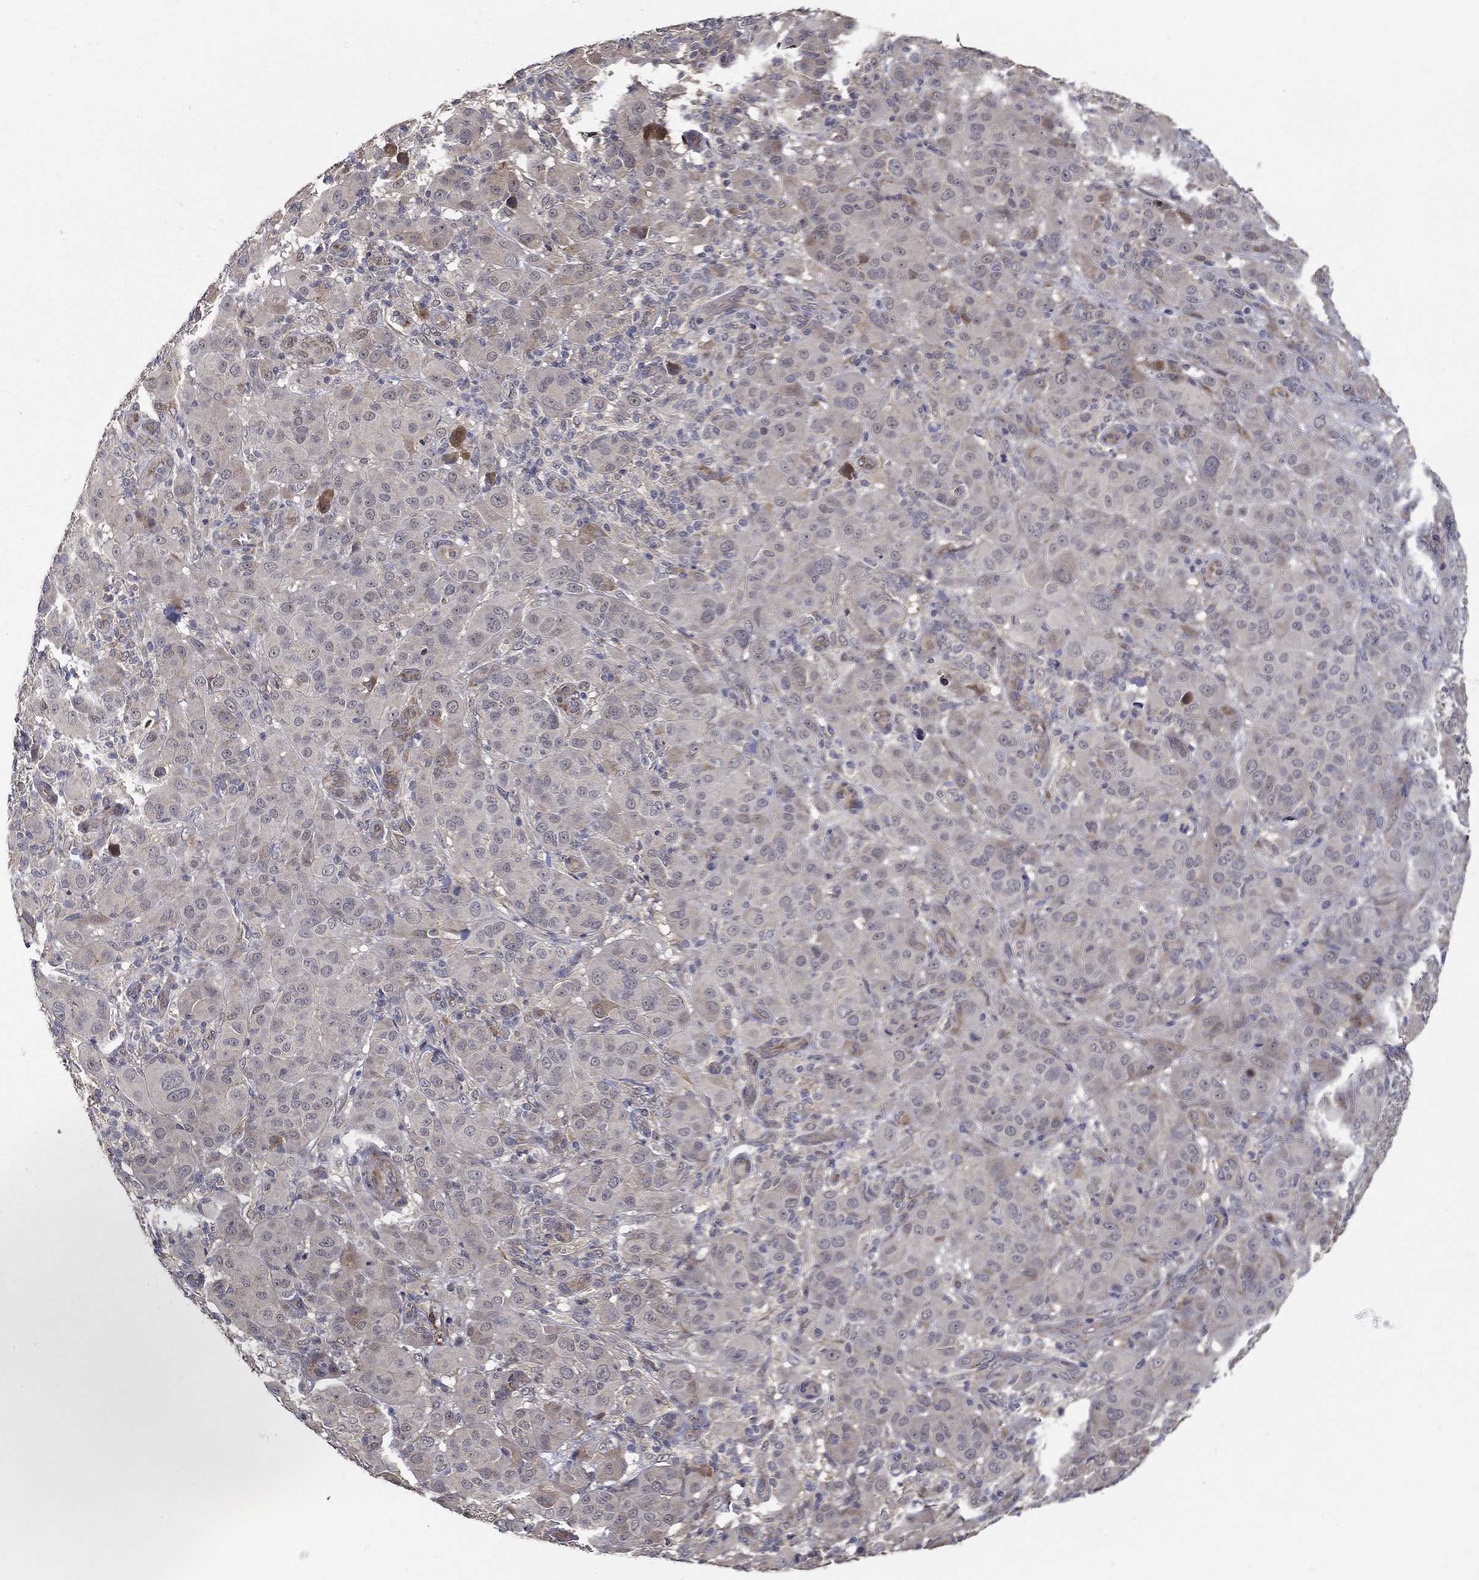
{"staining": {"intensity": "moderate", "quantity": "<25%", "location": "cytoplasmic/membranous"}, "tissue": "melanoma", "cell_type": "Tumor cells", "image_type": "cancer", "snomed": [{"axis": "morphology", "description": "Malignant melanoma, NOS"}, {"axis": "topography", "description": "Skin"}], "caption": "Protein expression analysis of malignant melanoma demonstrates moderate cytoplasmic/membranous positivity in approximately <25% of tumor cells.", "gene": "ZNF594", "patient": {"sex": "female", "age": 87}}